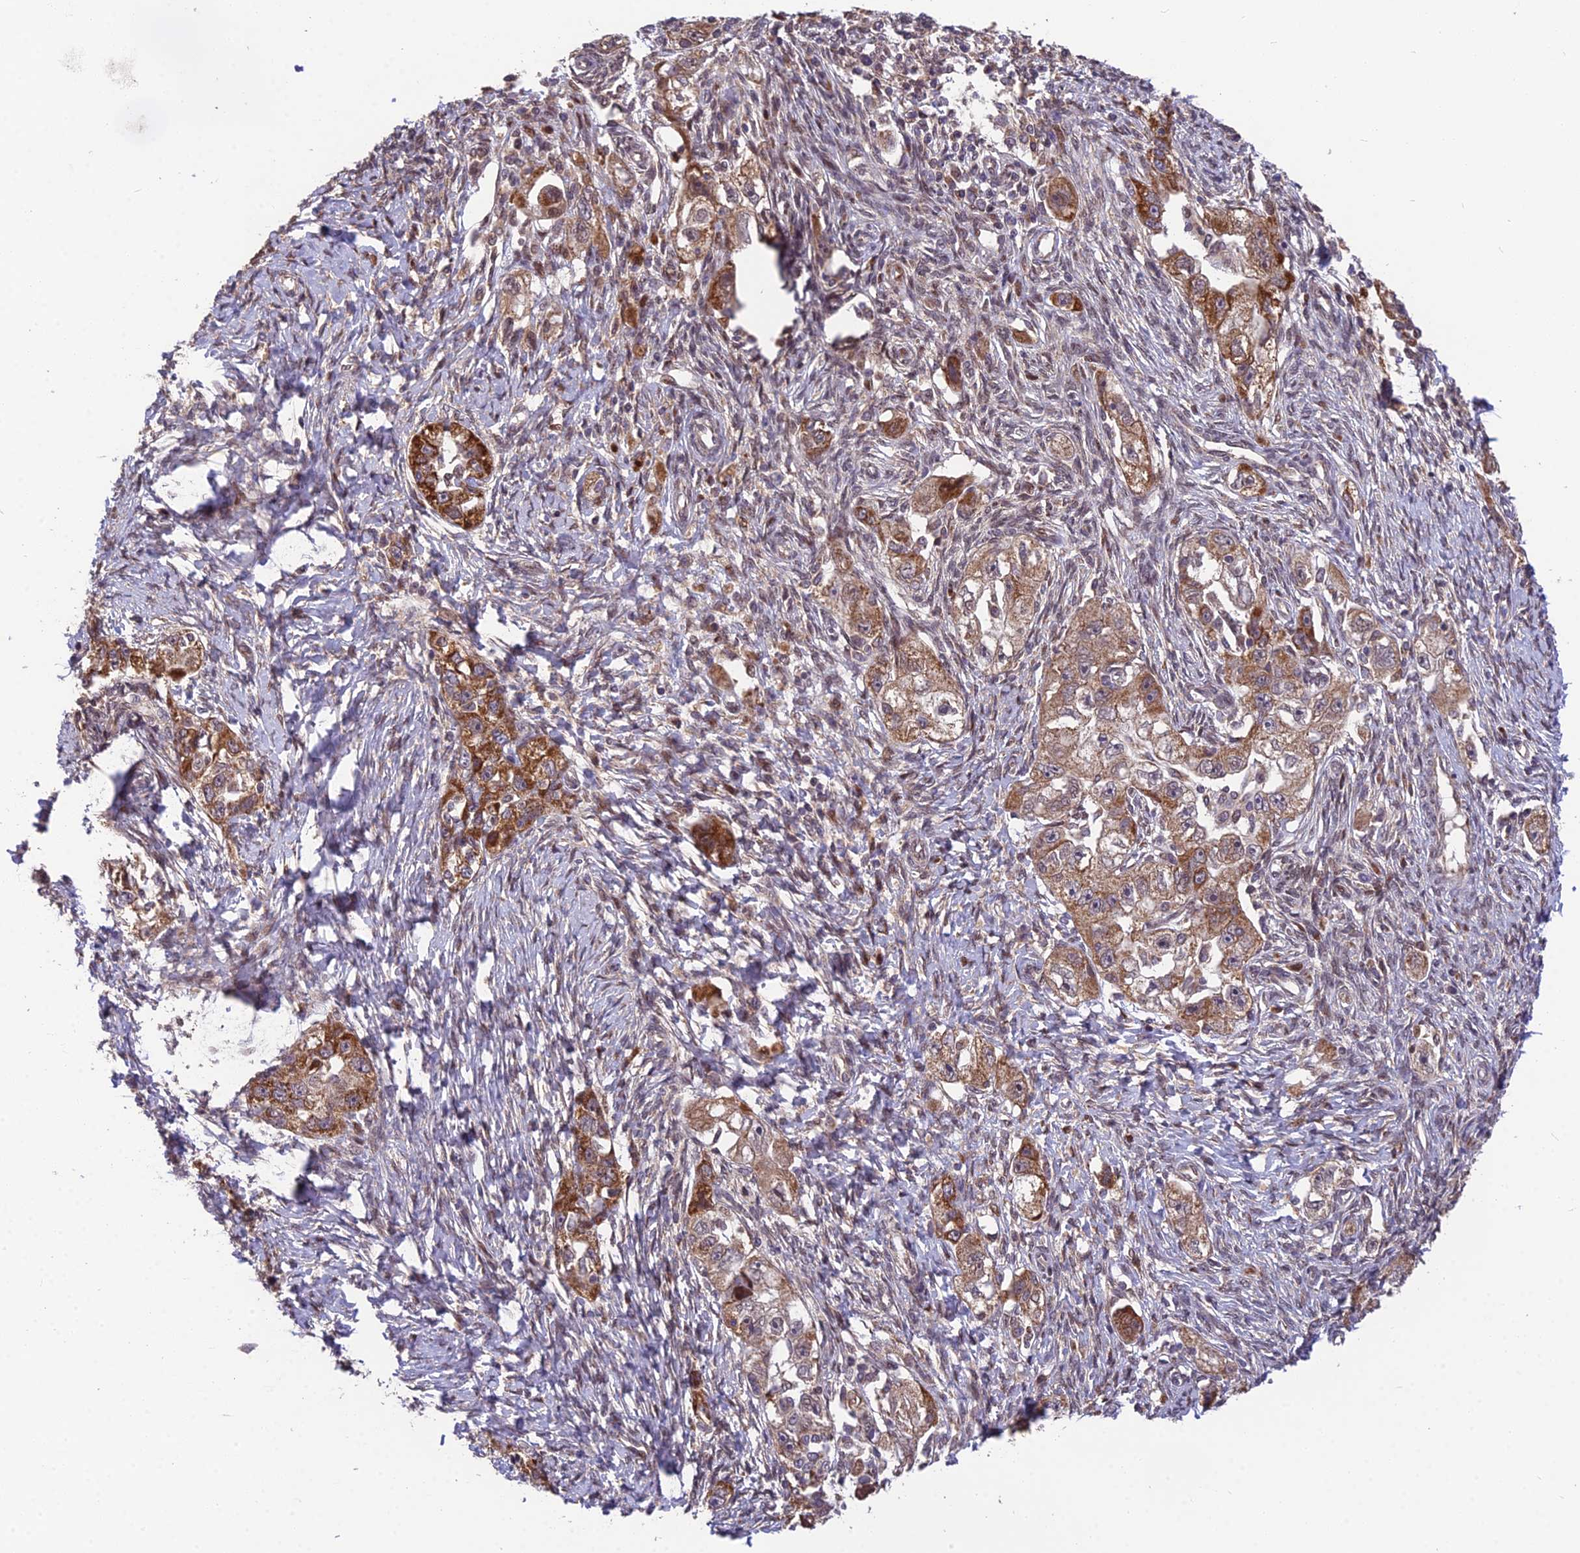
{"staining": {"intensity": "strong", "quantity": ">75%", "location": "cytoplasmic/membranous"}, "tissue": "ovarian cancer", "cell_type": "Tumor cells", "image_type": "cancer", "snomed": [{"axis": "morphology", "description": "Carcinoma, NOS"}, {"axis": "morphology", "description": "Cystadenocarcinoma, serous, NOS"}, {"axis": "topography", "description": "Ovary"}], "caption": "IHC (DAB (3,3'-diaminobenzidine)) staining of human serous cystadenocarcinoma (ovarian) demonstrates strong cytoplasmic/membranous protein staining in about >75% of tumor cells. Using DAB (3,3'-diaminobenzidine) (brown) and hematoxylin (blue) stains, captured at high magnification using brightfield microscopy.", "gene": "CYP2R1", "patient": {"sex": "female", "age": 69}}